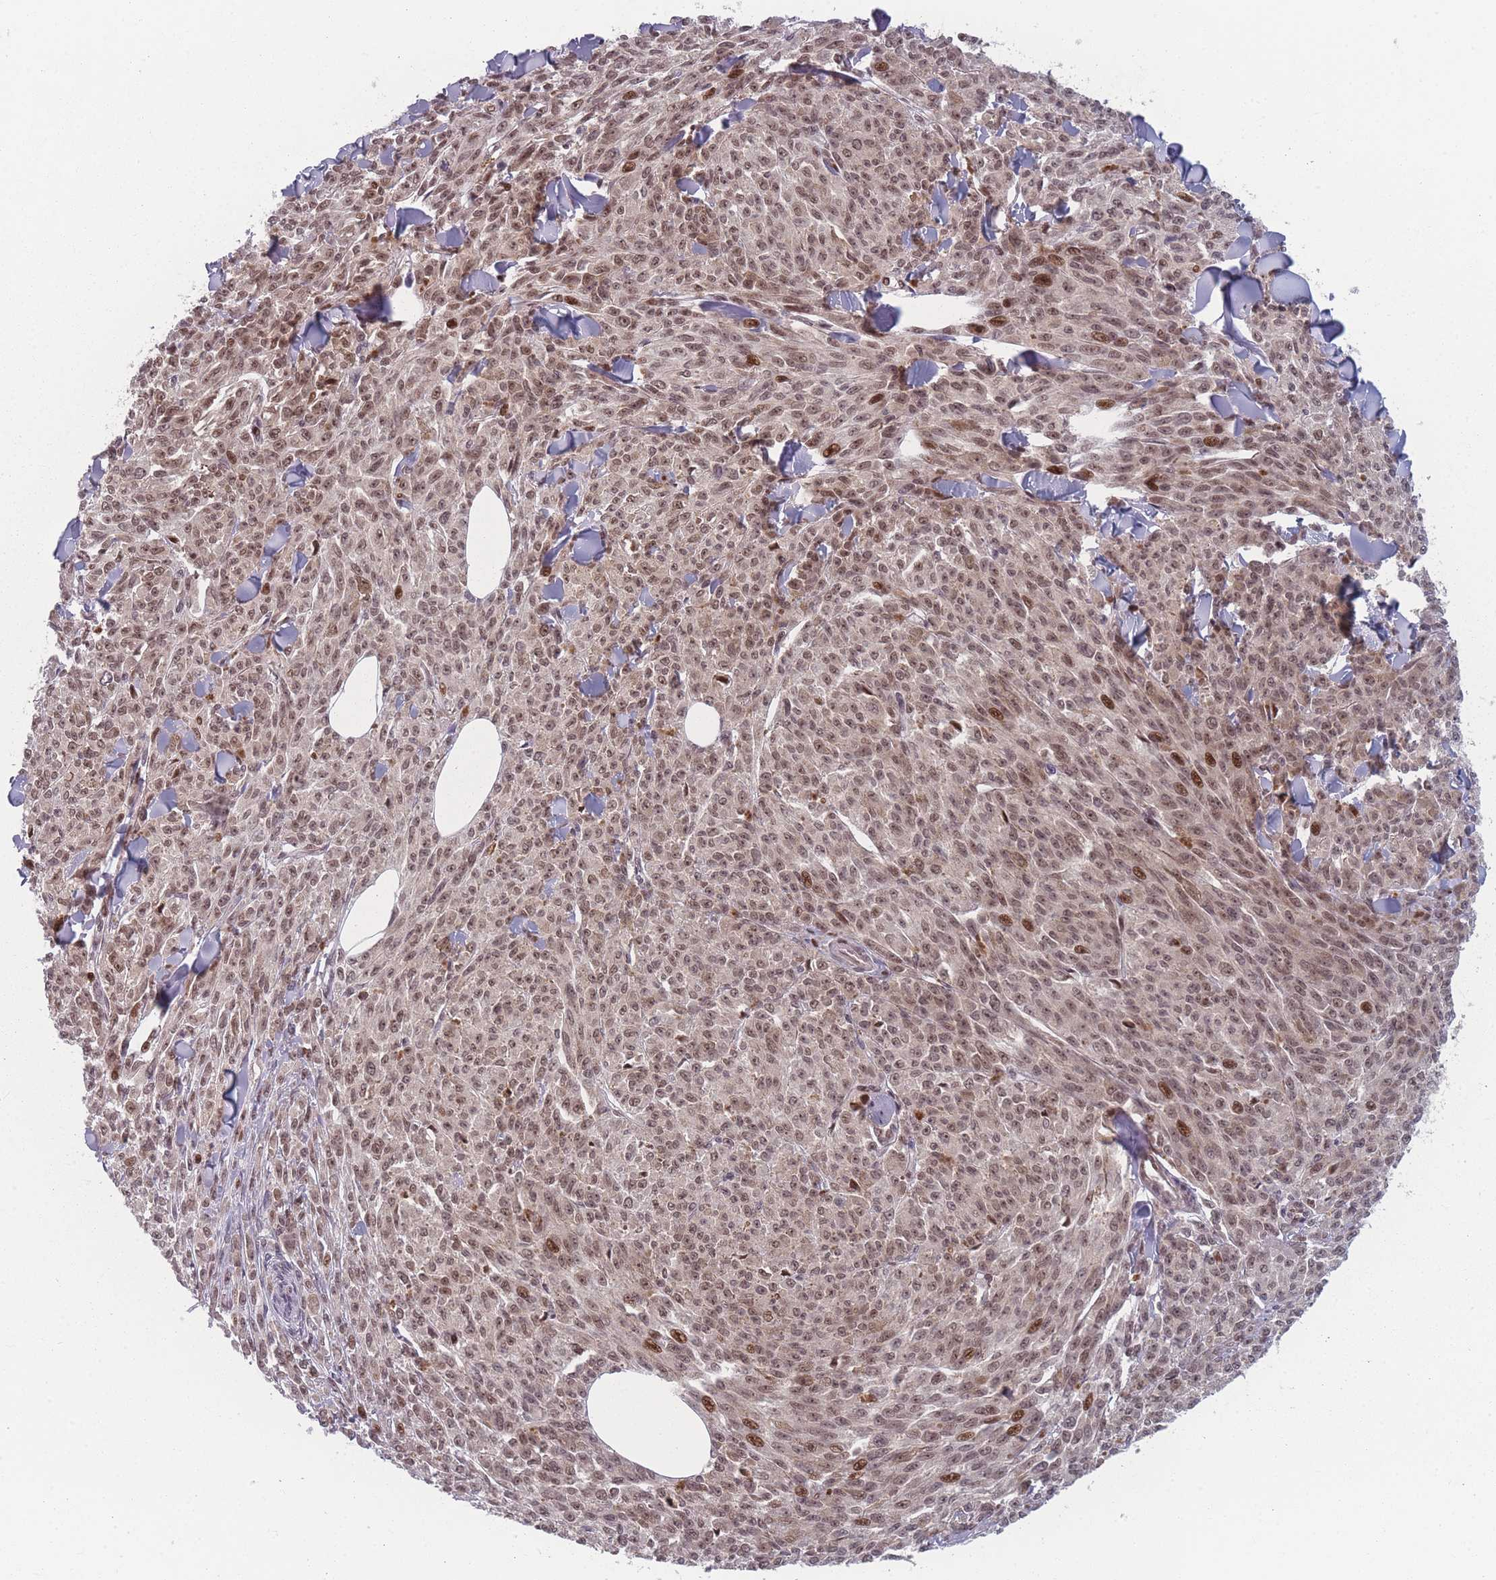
{"staining": {"intensity": "moderate", "quantity": ">75%", "location": "nuclear"}, "tissue": "melanoma", "cell_type": "Tumor cells", "image_type": "cancer", "snomed": [{"axis": "morphology", "description": "Malignant melanoma, NOS"}, {"axis": "topography", "description": "Skin"}], "caption": "Moderate nuclear positivity for a protein is seen in about >75% of tumor cells of melanoma using immunohistochemistry (IHC).", "gene": "WDR55", "patient": {"sex": "female", "age": 52}}